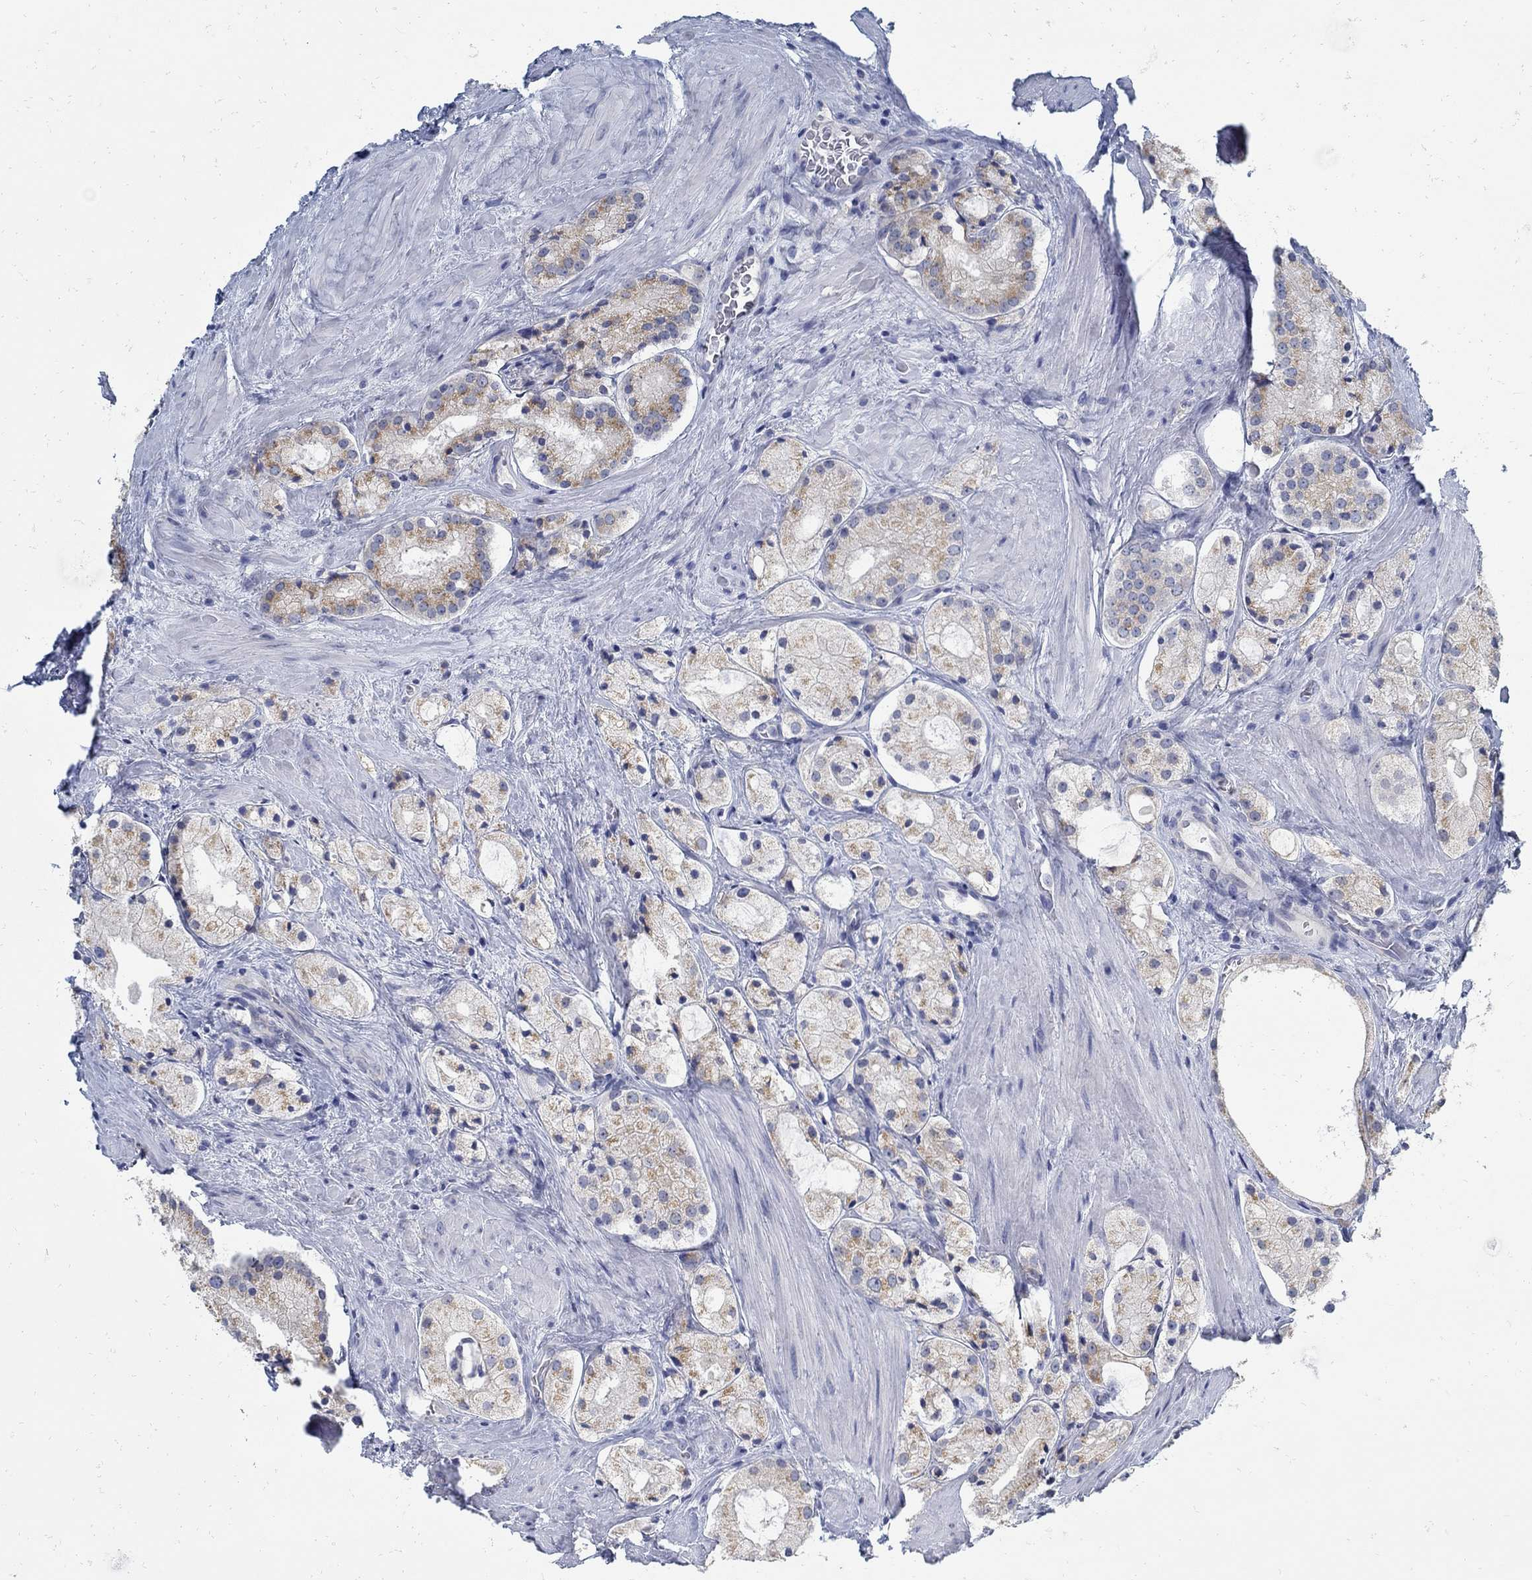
{"staining": {"intensity": "weak", "quantity": "25%-75%", "location": "cytoplasmic/membranous"}, "tissue": "prostate cancer", "cell_type": "Tumor cells", "image_type": "cancer", "snomed": [{"axis": "morphology", "description": "Adenocarcinoma, NOS"}, {"axis": "morphology", "description": "Adenocarcinoma, High grade"}, {"axis": "topography", "description": "Prostate"}], "caption": "Protein expression analysis of prostate cancer (adenocarcinoma) shows weak cytoplasmic/membranous staining in approximately 25%-75% of tumor cells. (Brightfield microscopy of DAB IHC at high magnification).", "gene": "ZFAND4", "patient": {"sex": "male", "age": 64}}